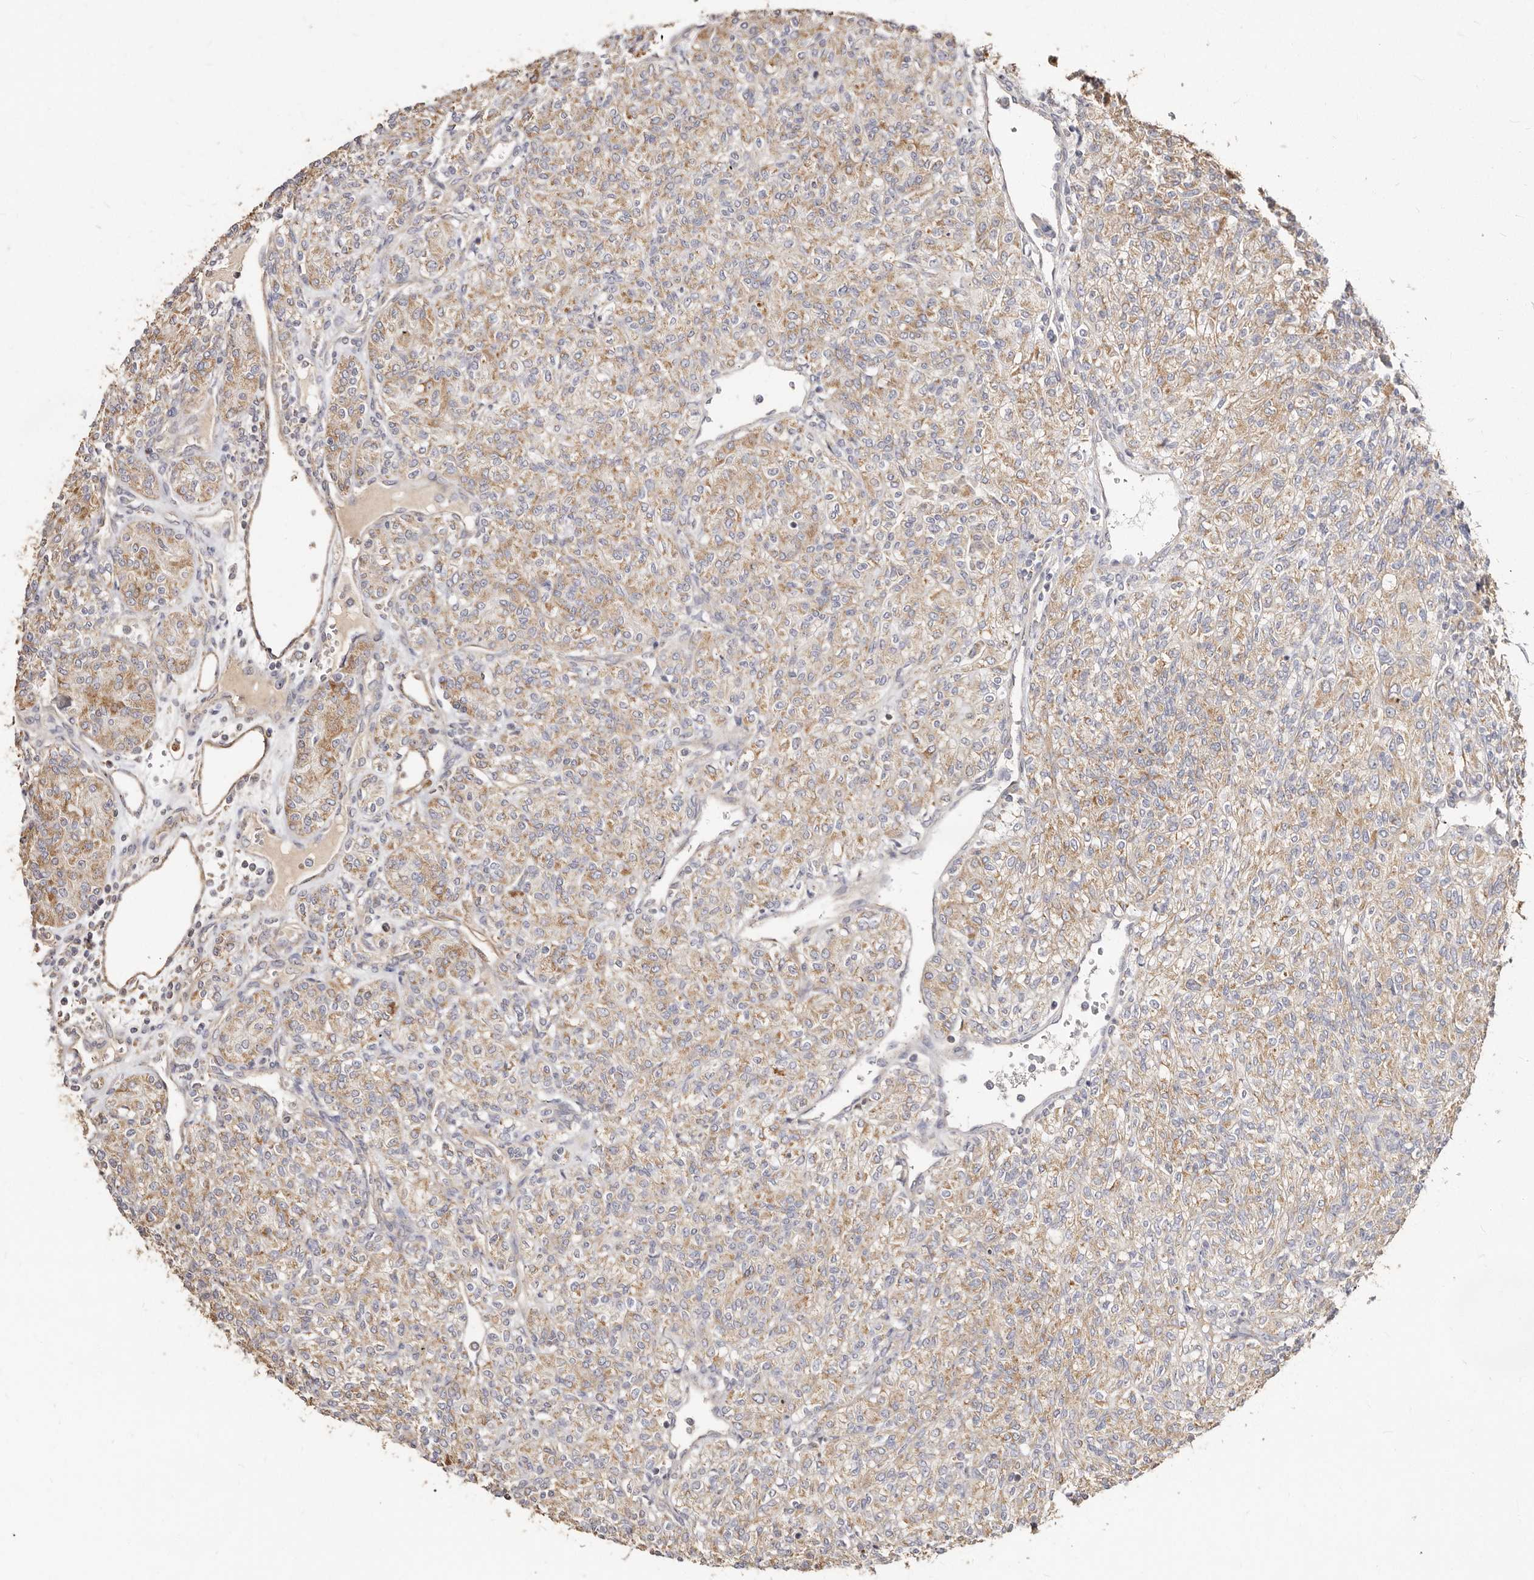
{"staining": {"intensity": "weak", "quantity": ">75%", "location": "cytoplasmic/membranous"}, "tissue": "renal cancer", "cell_type": "Tumor cells", "image_type": "cancer", "snomed": [{"axis": "morphology", "description": "Adenocarcinoma, NOS"}, {"axis": "topography", "description": "Kidney"}], "caption": "A histopathology image of human adenocarcinoma (renal) stained for a protein shows weak cytoplasmic/membranous brown staining in tumor cells.", "gene": "BAIAP2L1", "patient": {"sex": "male", "age": 77}}